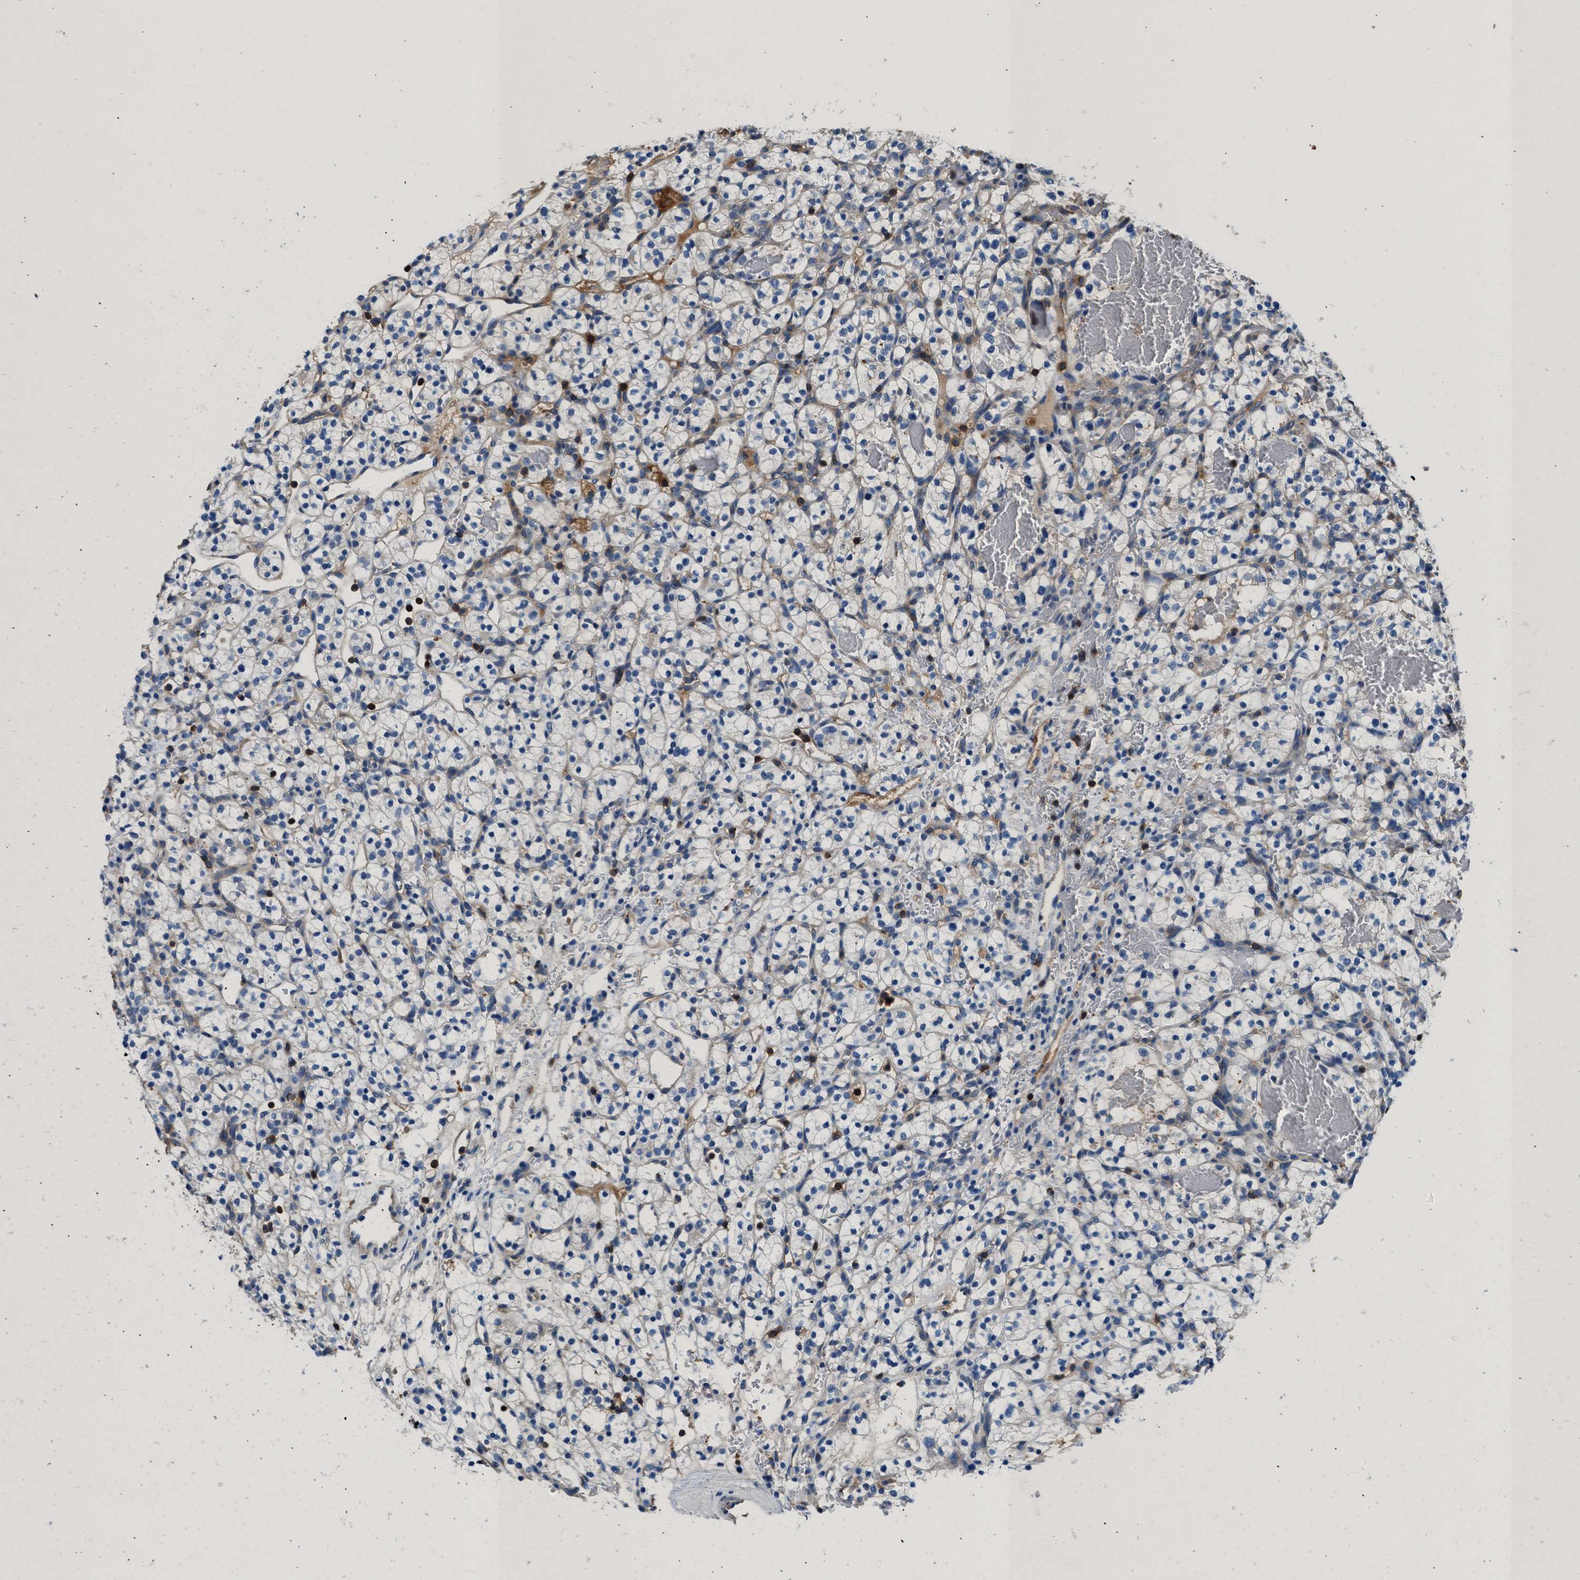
{"staining": {"intensity": "negative", "quantity": "none", "location": "none"}, "tissue": "renal cancer", "cell_type": "Tumor cells", "image_type": "cancer", "snomed": [{"axis": "morphology", "description": "Adenocarcinoma, NOS"}, {"axis": "topography", "description": "Kidney"}], "caption": "An image of human renal cancer (adenocarcinoma) is negative for staining in tumor cells.", "gene": "KCNQ4", "patient": {"sex": "female", "age": 57}}